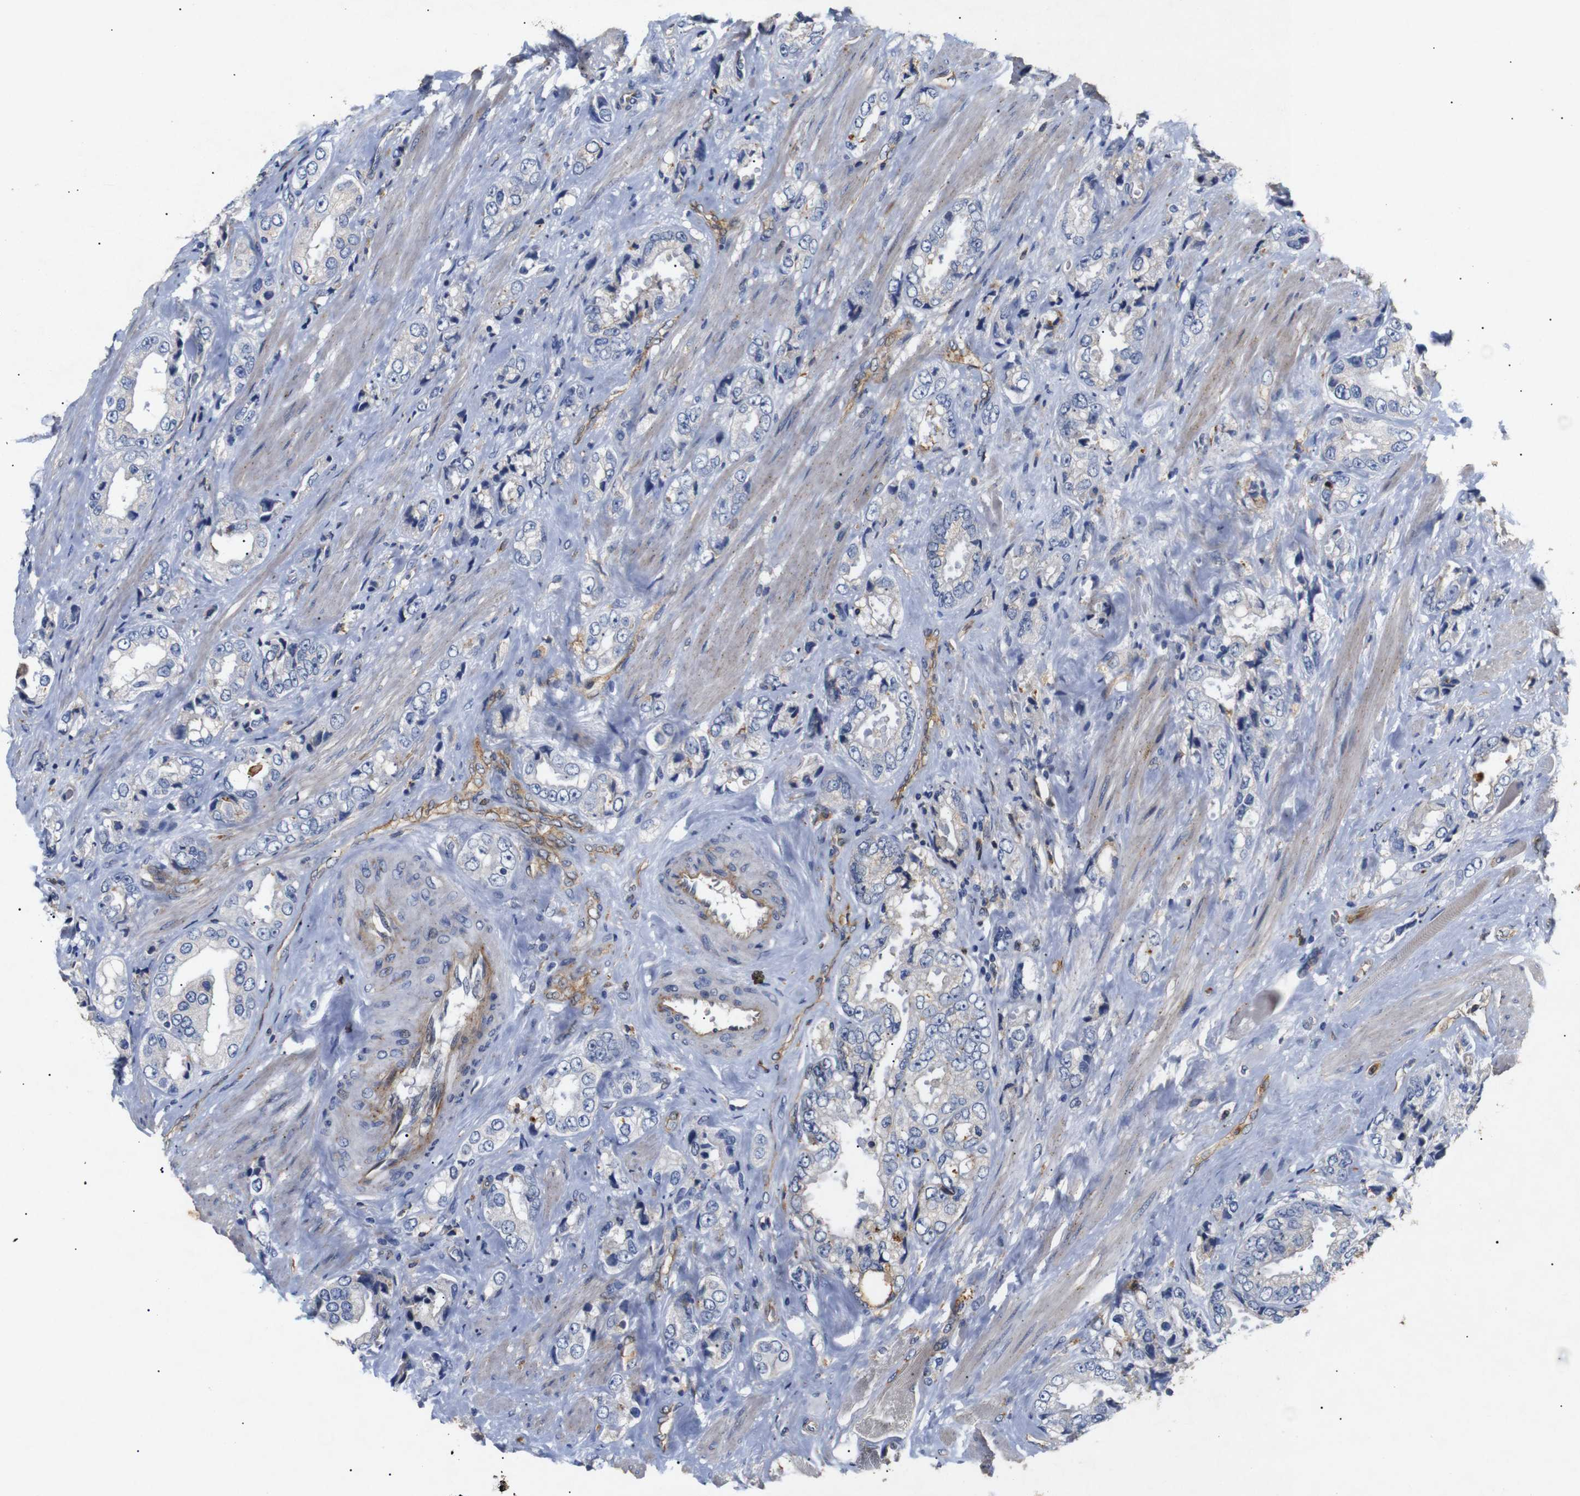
{"staining": {"intensity": "strong", "quantity": "<25%", "location": "cytoplasmic/membranous"}, "tissue": "prostate cancer", "cell_type": "Tumor cells", "image_type": "cancer", "snomed": [{"axis": "morphology", "description": "Adenocarcinoma, High grade"}, {"axis": "topography", "description": "Prostate"}], "caption": "DAB immunohistochemical staining of prostate cancer (high-grade adenocarcinoma) exhibits strong cytoplasmic/membranous protein staining in about <25% of tumor cells.", "gene": "SDCBP", "patient": {"sex": "male", "age": 61}}